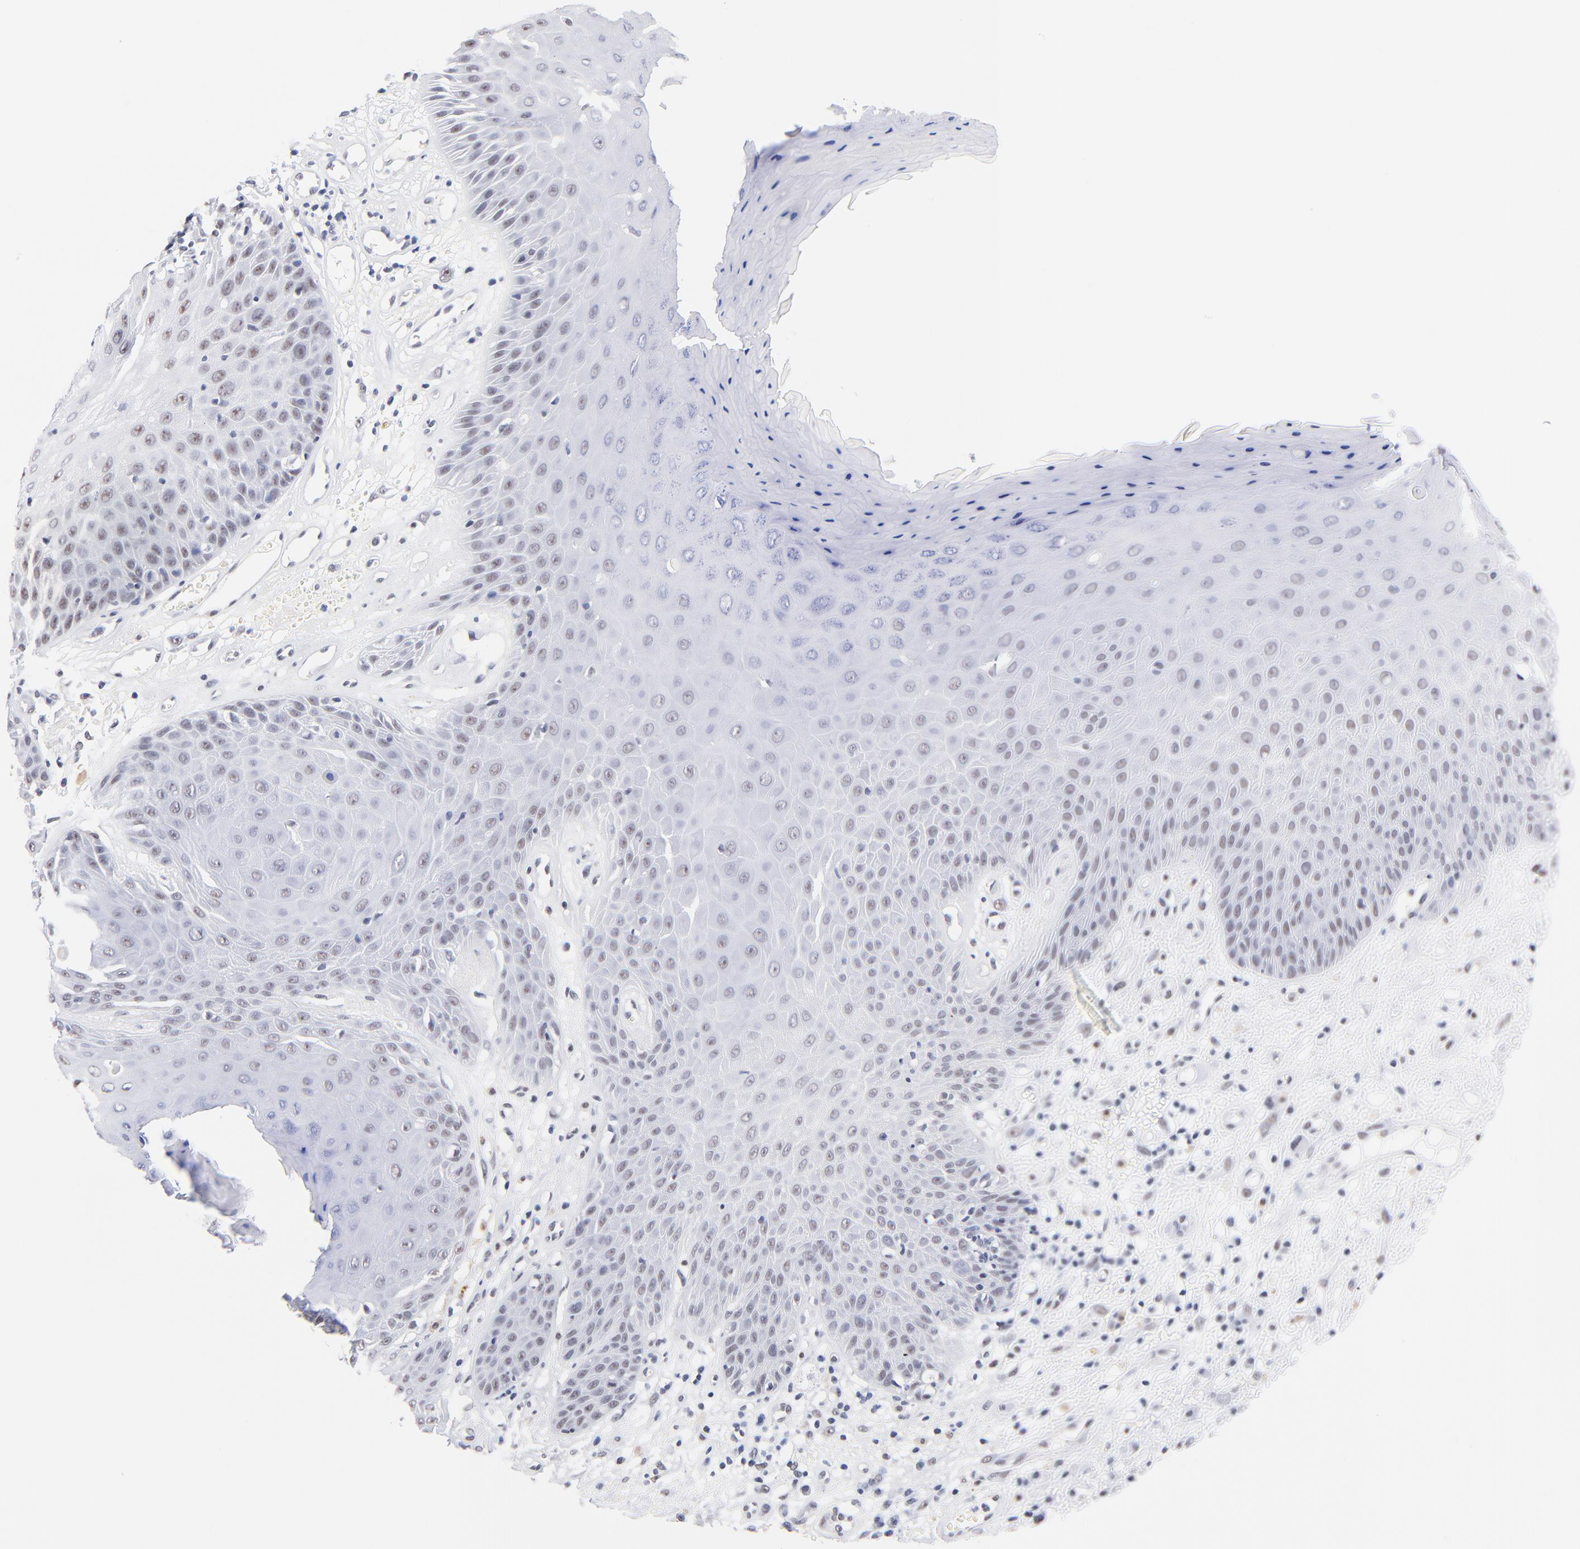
{"staining": {"intensity": "negative", "quantity": "none", "location": "none"}, "tissue": "skin cancer", "cell_type": "Tumor cells", "image_type": "cancer", "snomed": [{"axis": "morphology", "description": "Squamous cell carcinoma, NOS"}, {"axis": "topography", "description": "Skin"}], "caption": "A high-resolution image shows immunohistochemistry (IHC) staining of squamous cell carcinoma (skin), which demonstrates no significant expression in tumor cells. (DAB immunohistochemistry (IHC) visualized using brightfield microscopy, high magnification).", "gene": "ZNF74", "patient": {"sex": "male", "age": 65}}